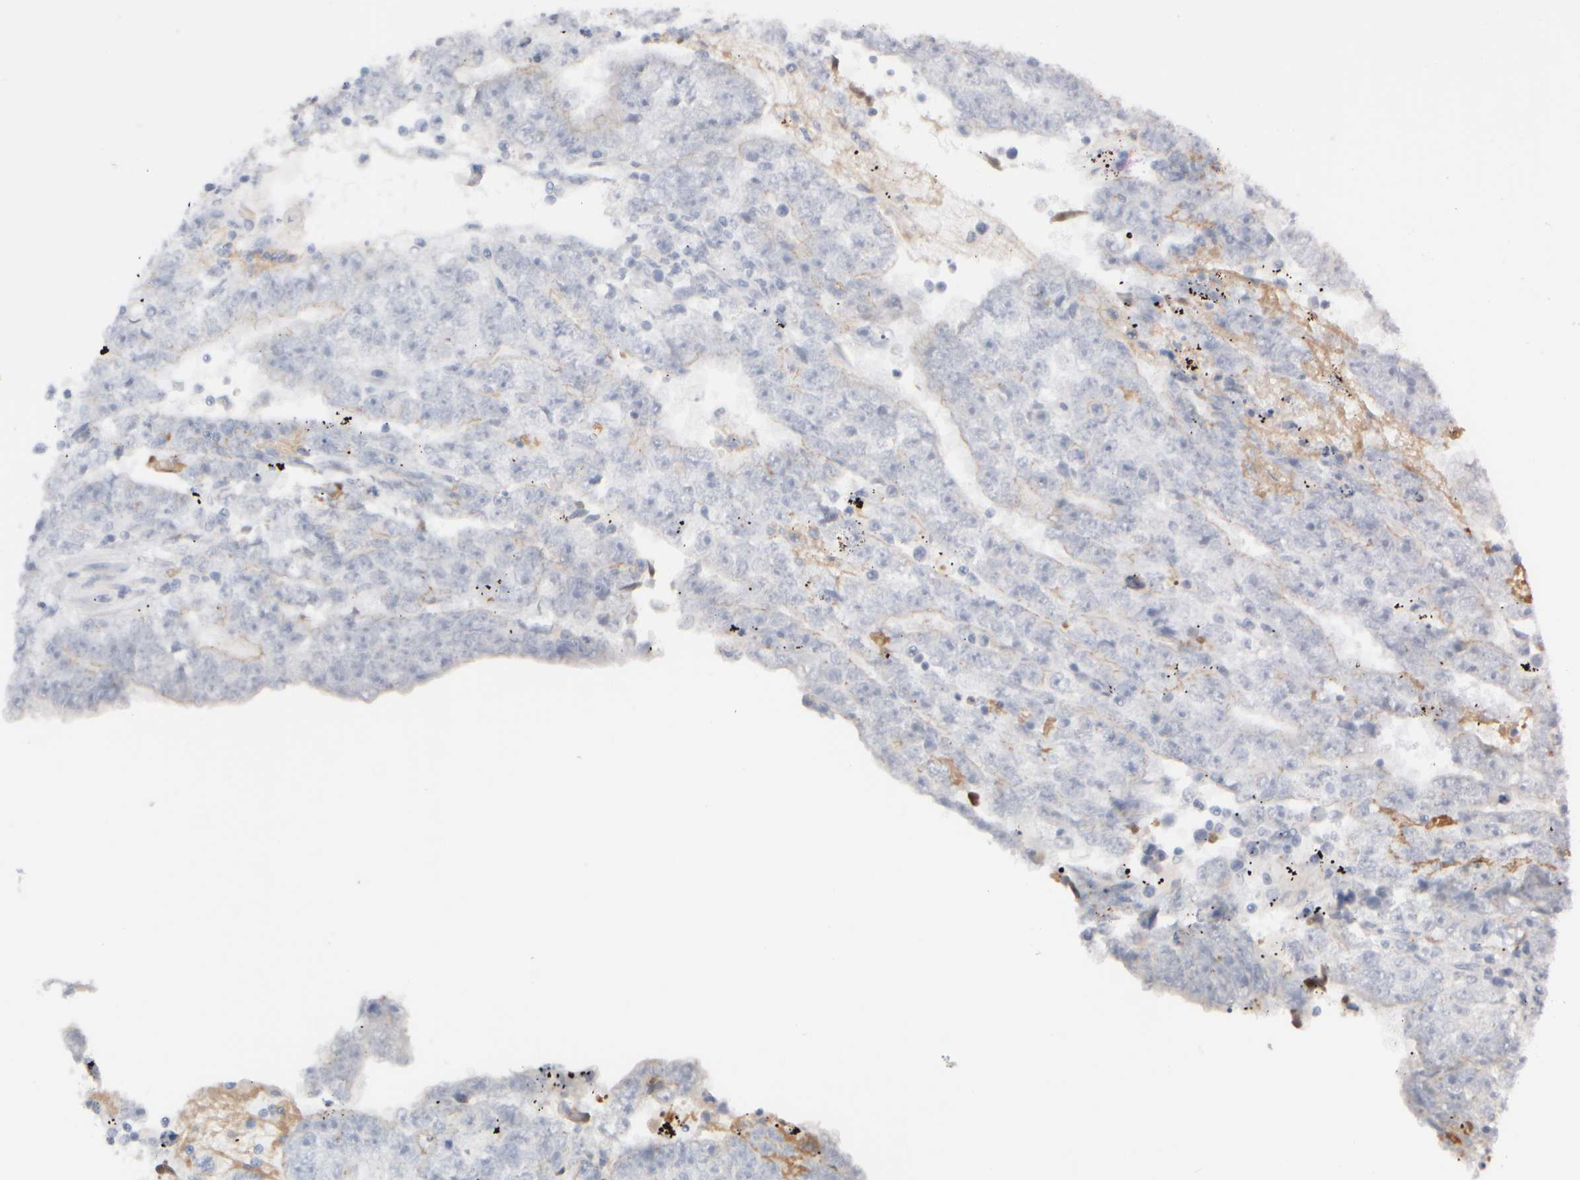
{"staining": {"intensity": "negative", "quantity": "none", "location": "none"}, "tissue": "testis cancer", "cell_type": "Tumor cells", "image_type": "cancer", "snomed": [{"axis": "morphology", "description": "Carcinoma, Embryonal, NOS"}, {"axis": "topography", "description": "Testis"}], "caption": "DAB immunohistochemical staining of human testis cancer (embryonal carcinoma) exhibits no significant staining in tumor cells.", "gene": "GOPC", "patient": {"sex": "male", "age": 25}}